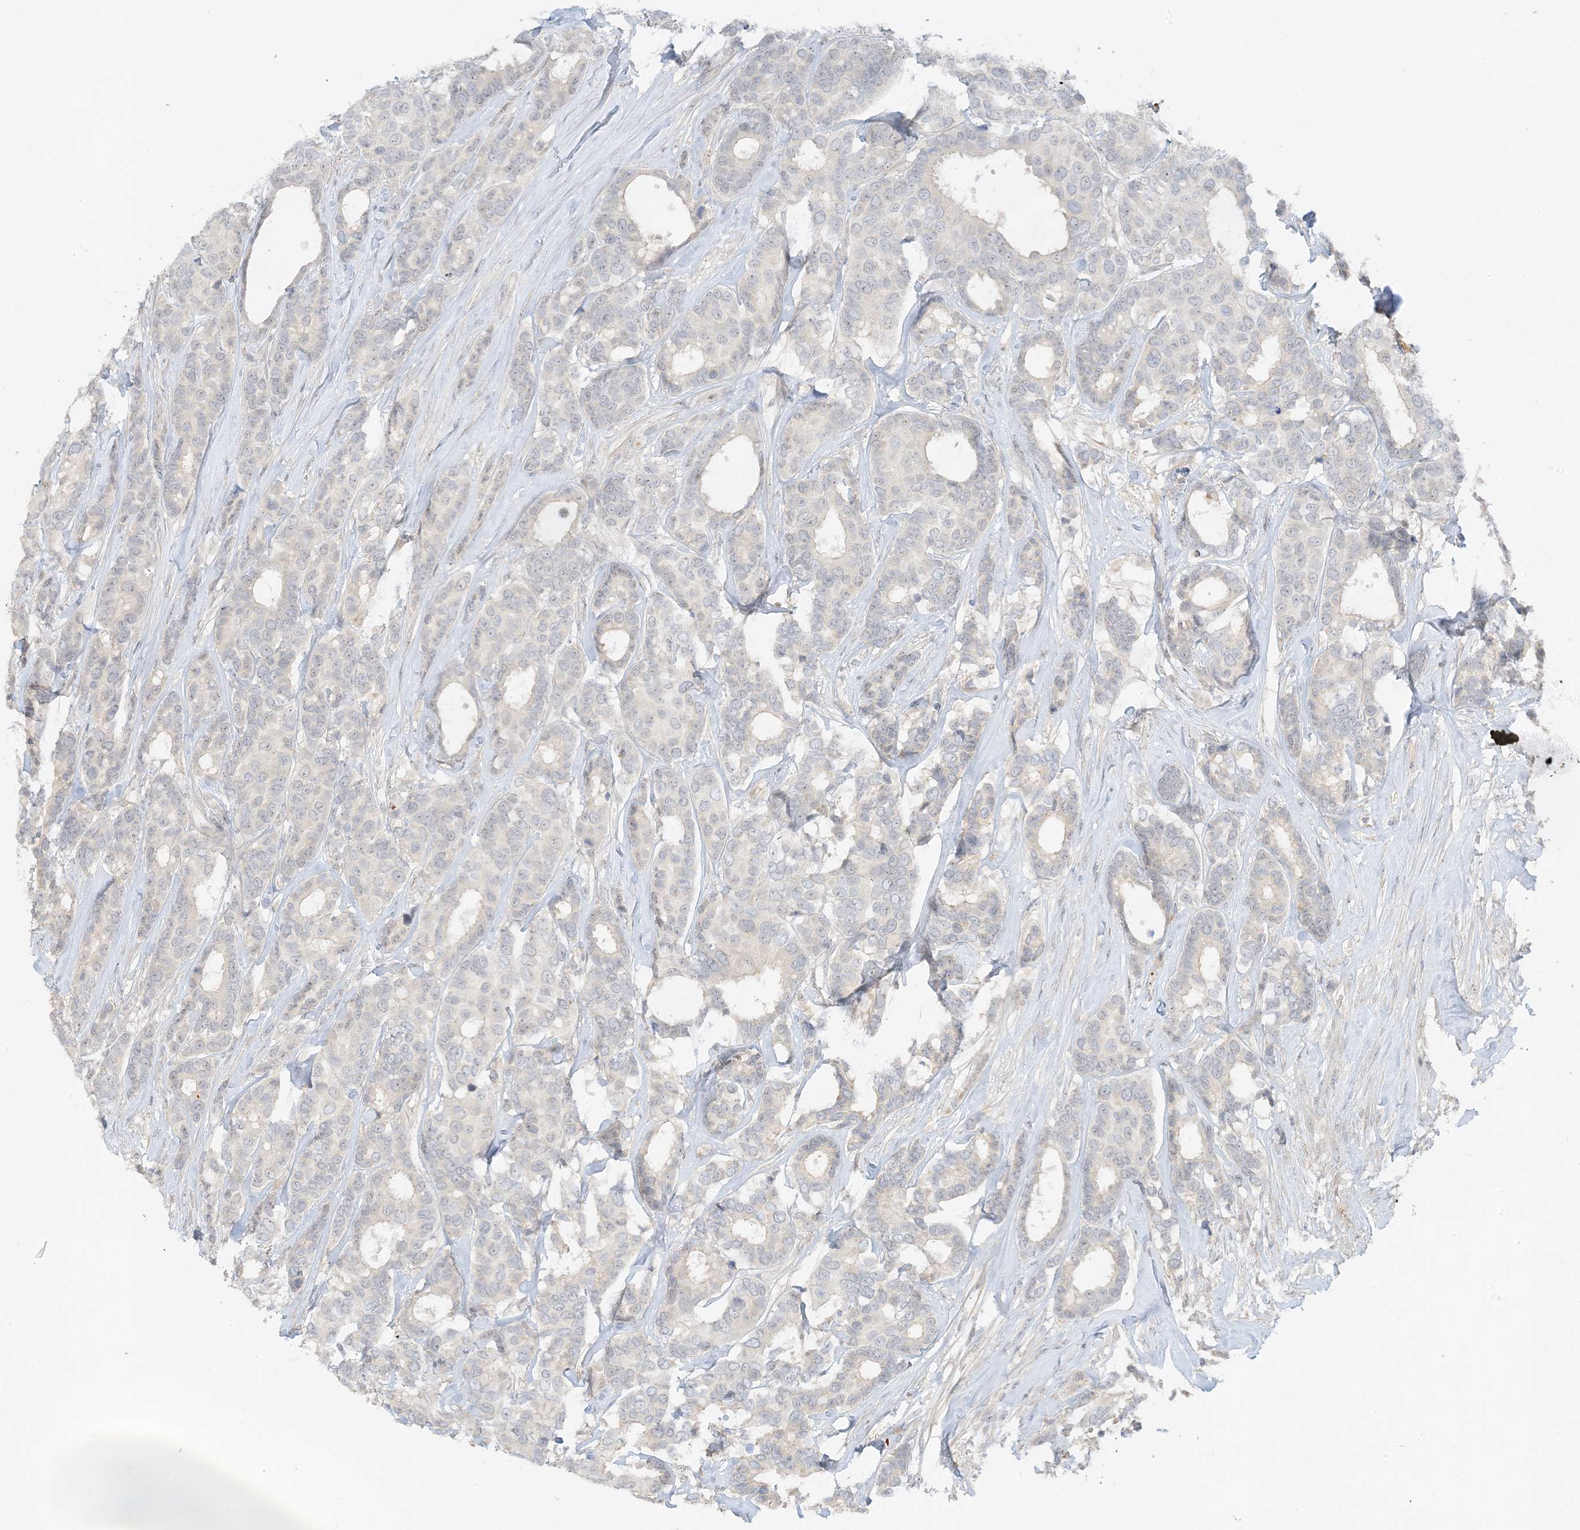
{"staining": {"intensity": "weak", "quantity": "<25%", "location": "cytoplasmic/membranous"}, "tissue": "breast cancer", "cell_type": "Tumor cells", "image_type": "cancer", "snomed": [{"axis": "morphology", "description": "Duct carcinoma"}, {"axis": "topography", "description": "Breast"}], "caption": "There is no significant positivity in tumor cells of breast intraductal carcinoma. (Stains: DAB IHC with hematoxylin counter stain, Microscopy: brightfield microscopy at high magnification).", "gene": "ETAA1", "patient": {"sex": "female", "age": 87}}